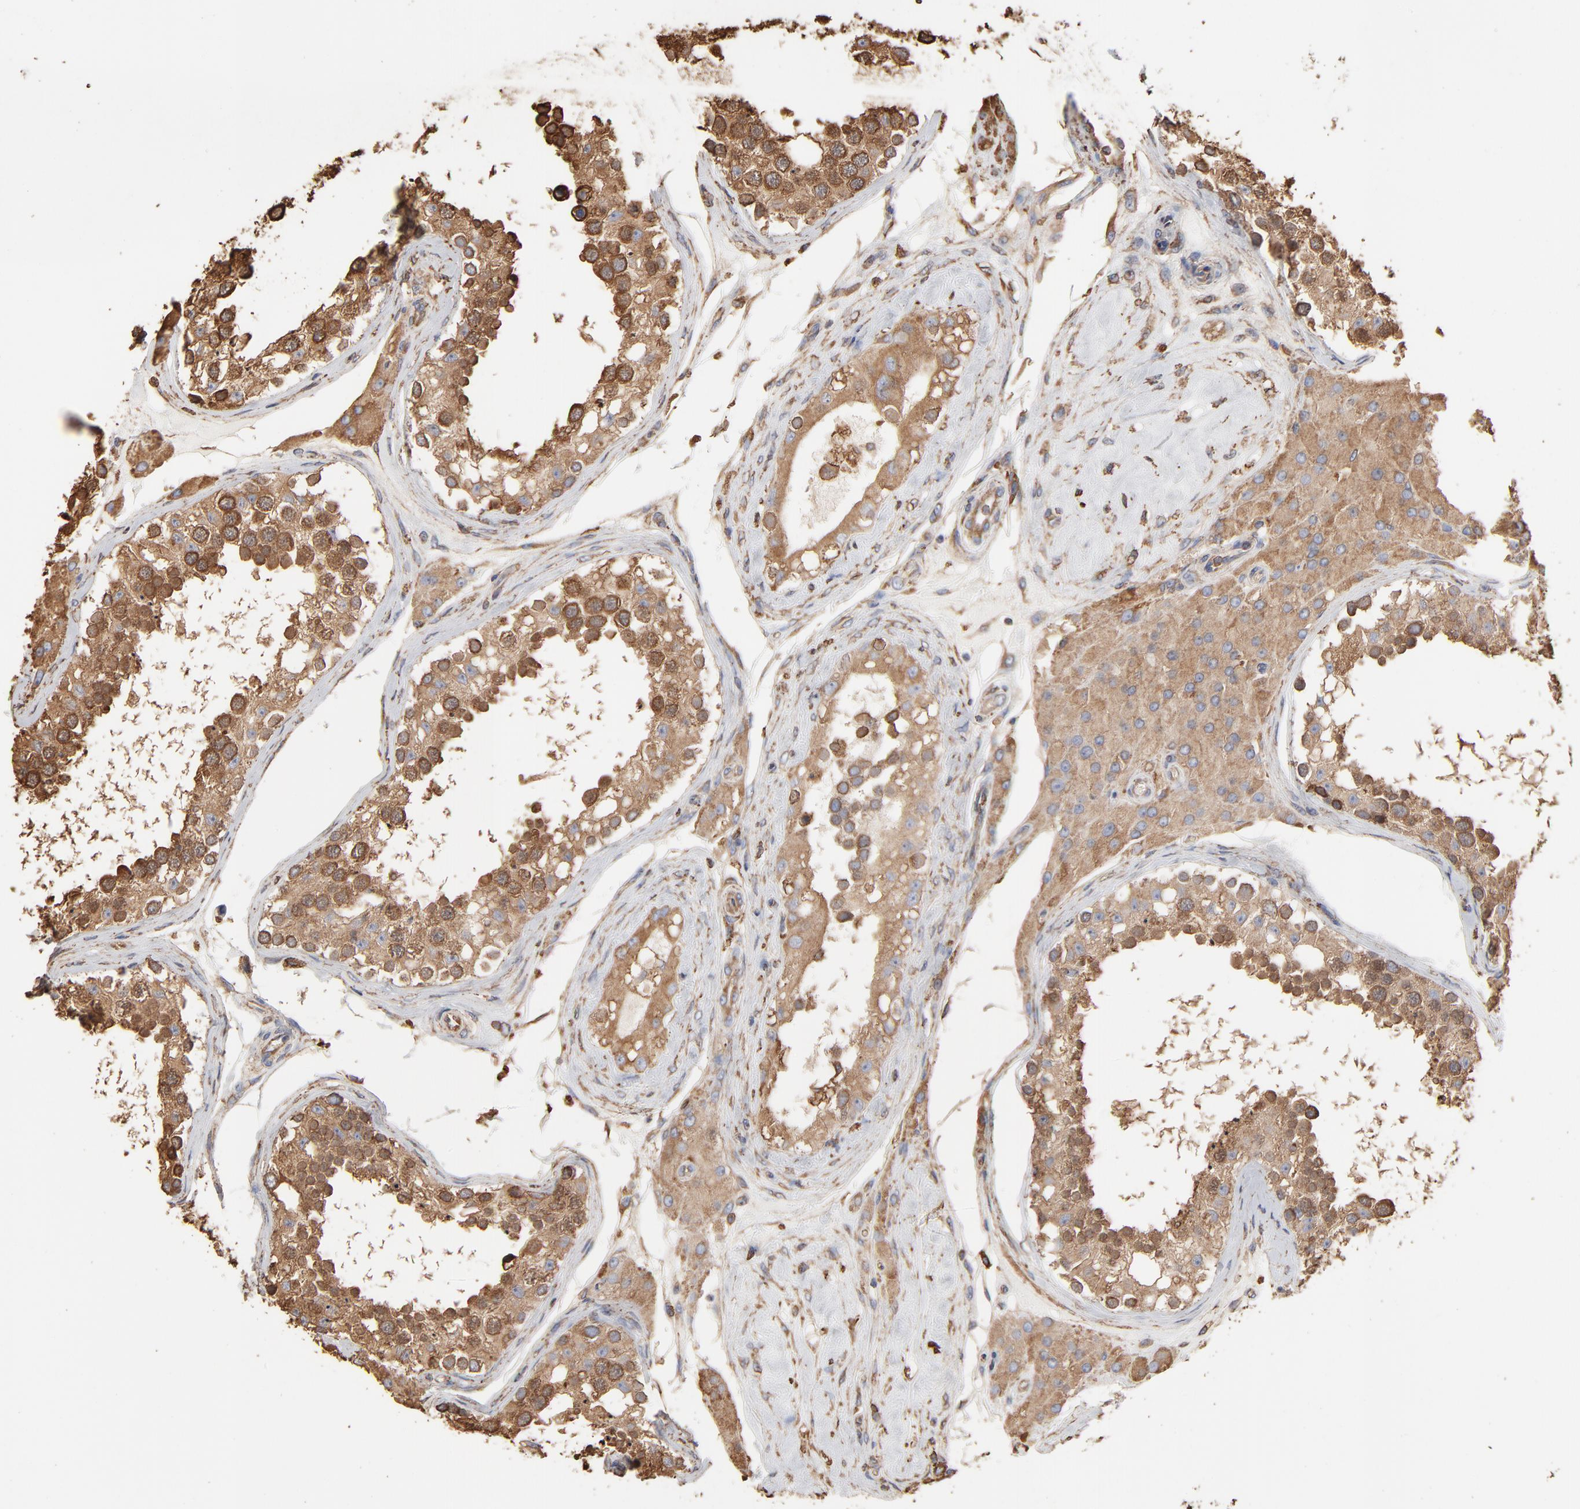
{"staining": {"intensity": "moderate", "quantity": "25%-75%", "location": "cytoplasmic/membranous"}, "tissue": "testis", "cell_type": "Cells in seminiferous ducts", "image_type": "normal", "snomed": [{"axis": "morphology", "description": "Normal tissue, NOS"}, {"axis": "topography", "description": "Testis"}], "caption": "Protein positivity by immunohistochemistry (IHC) reveals moderate cytoplasmic/membranous positivity in about 25%-75% of cells in seminiferous ducts in normal testis. The protein of interest is stained brown, and the nuclei are stained in blue (DAB IHC with brightfield microscopy, high magnification).", "gene": "PDIA3", "patient": {"sex": "male", "age": 68}}